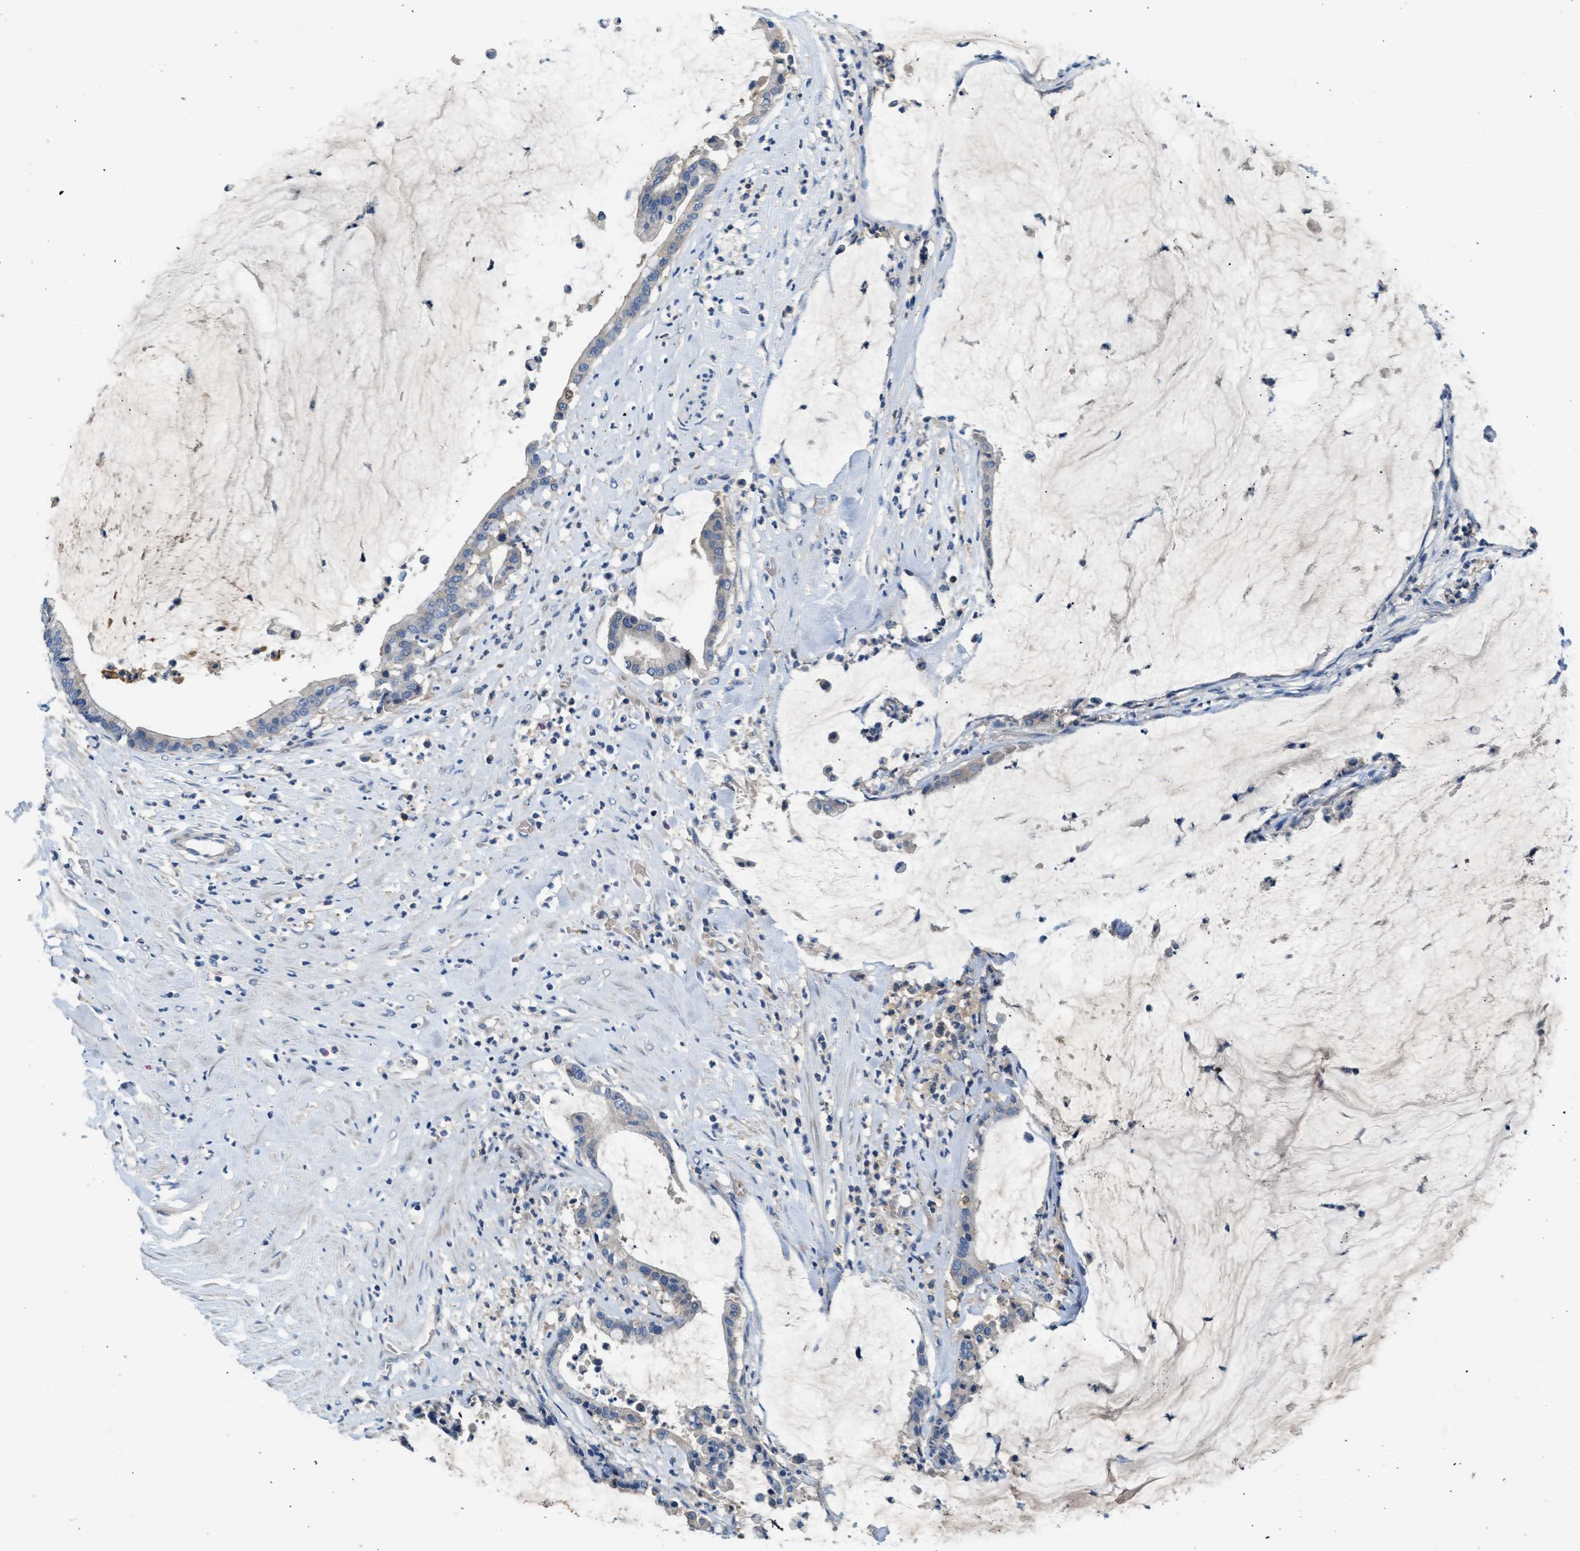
{"staining": {"intensity": "negative", "quantity": "none", "location": "none"}, "tissue": "pancreatic cancer", "cell_type": "Tumor cells", "image_type": "cancer", "snomed": [{"axis": "morphology", "description": "Adenocarcinoma, NOS"}, {"axis": "topography", "description": "Pancreas"}], "caption": "DAB (3,3'-diaminobenzidine) immunohistochemical staining of human pancreatic cancer (adenocarcinoma) shows no significant staining in tumor cells. Nuclei are stained in blue.", "gene": "RWDD2B", "patient": {"sex": "male", "age": 41}}